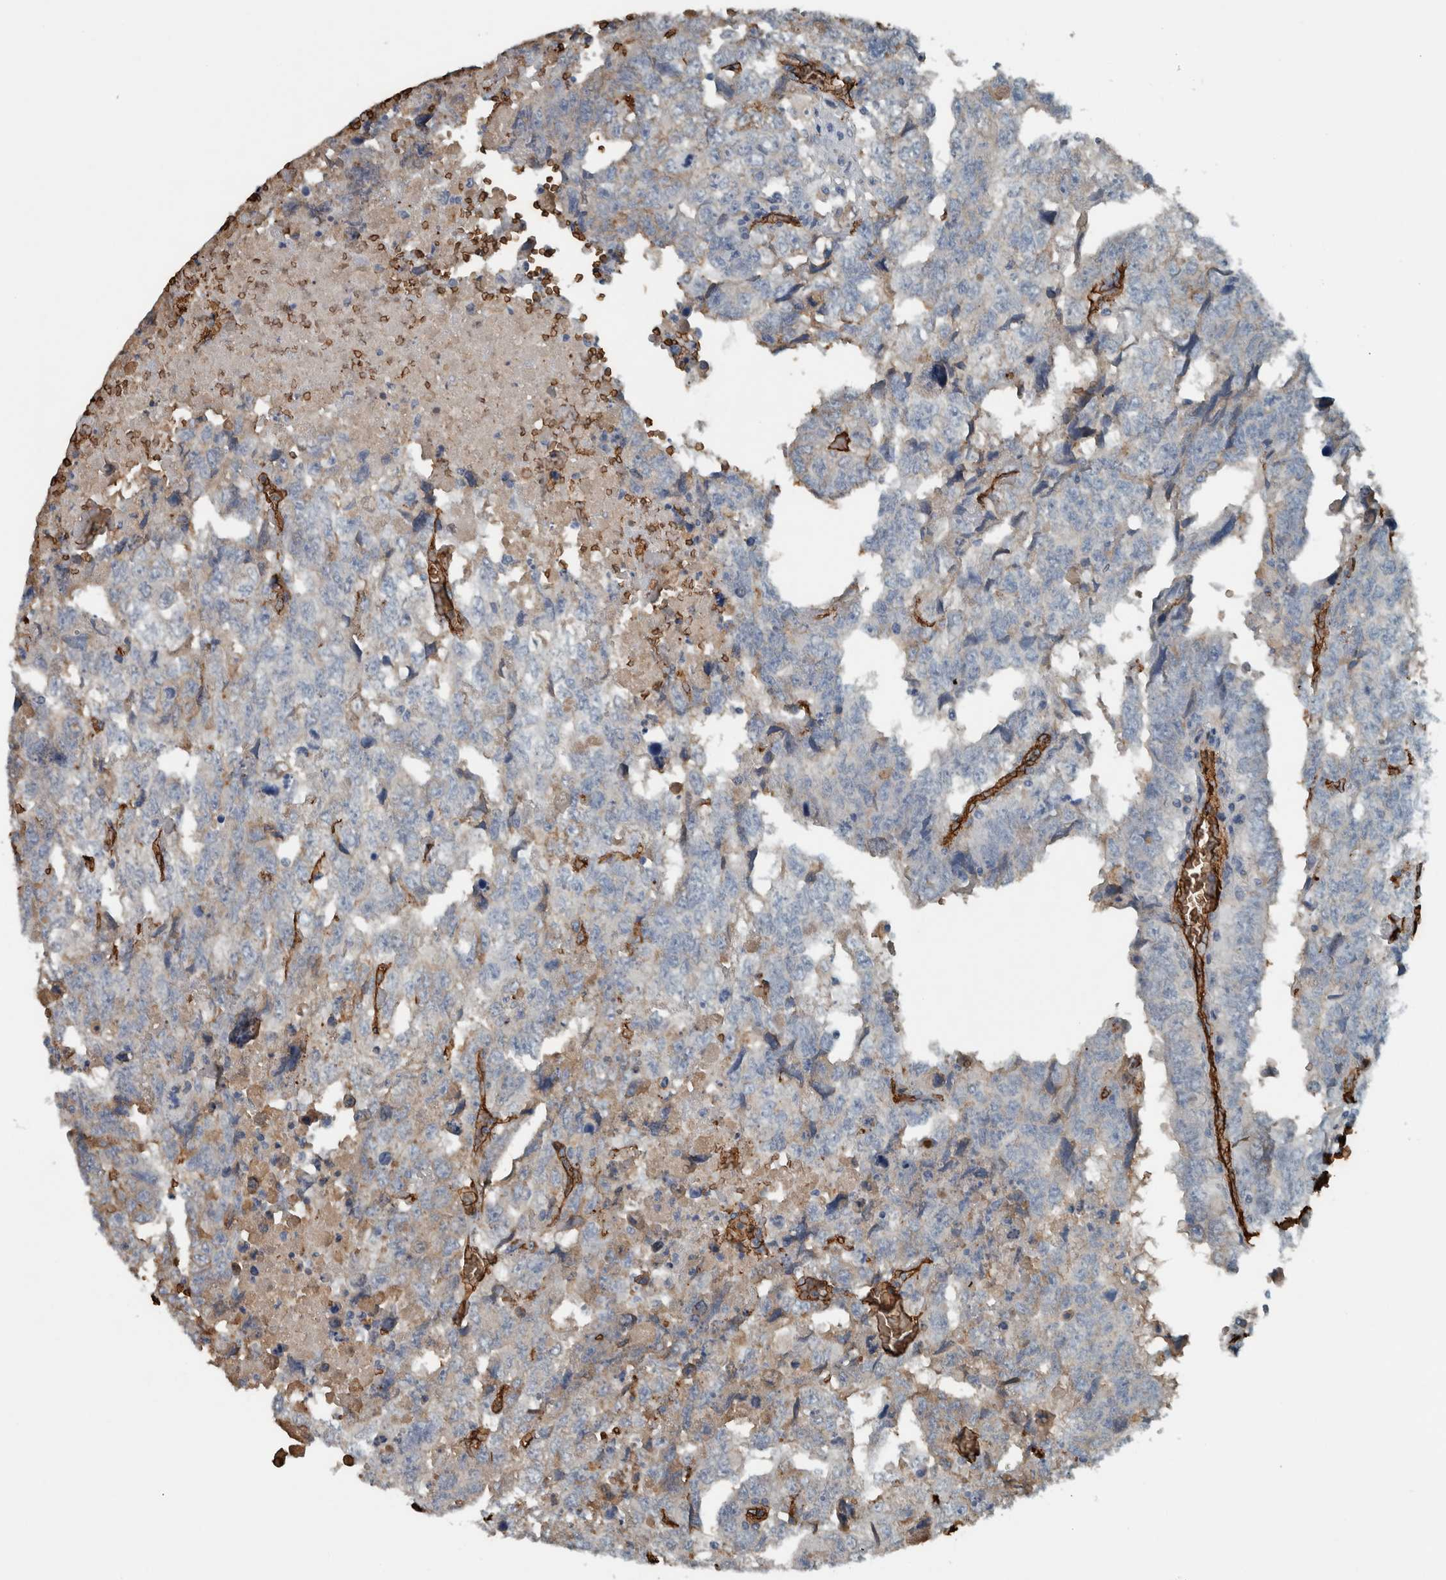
{"staining": {"intensity": "weak", "quantity": "<25%", "location": "cytoplasmic/membranous"}, "tissue": "testis cancer", "cell_type": "Tumor cells", "image_type": "cancer", "snomed": [{"axis": "morphology", "description": "Carcinoma, Embryonal, NOS"}, {"axis": "topography", "description": "Testis"}], "caption": "There is no significant staining in tumor cells of testis cancer (embryonal carcinoma). (DAB IHC, high magnification).", "gene": "LBP", "patient": {"sex": "male", "age": 36}}